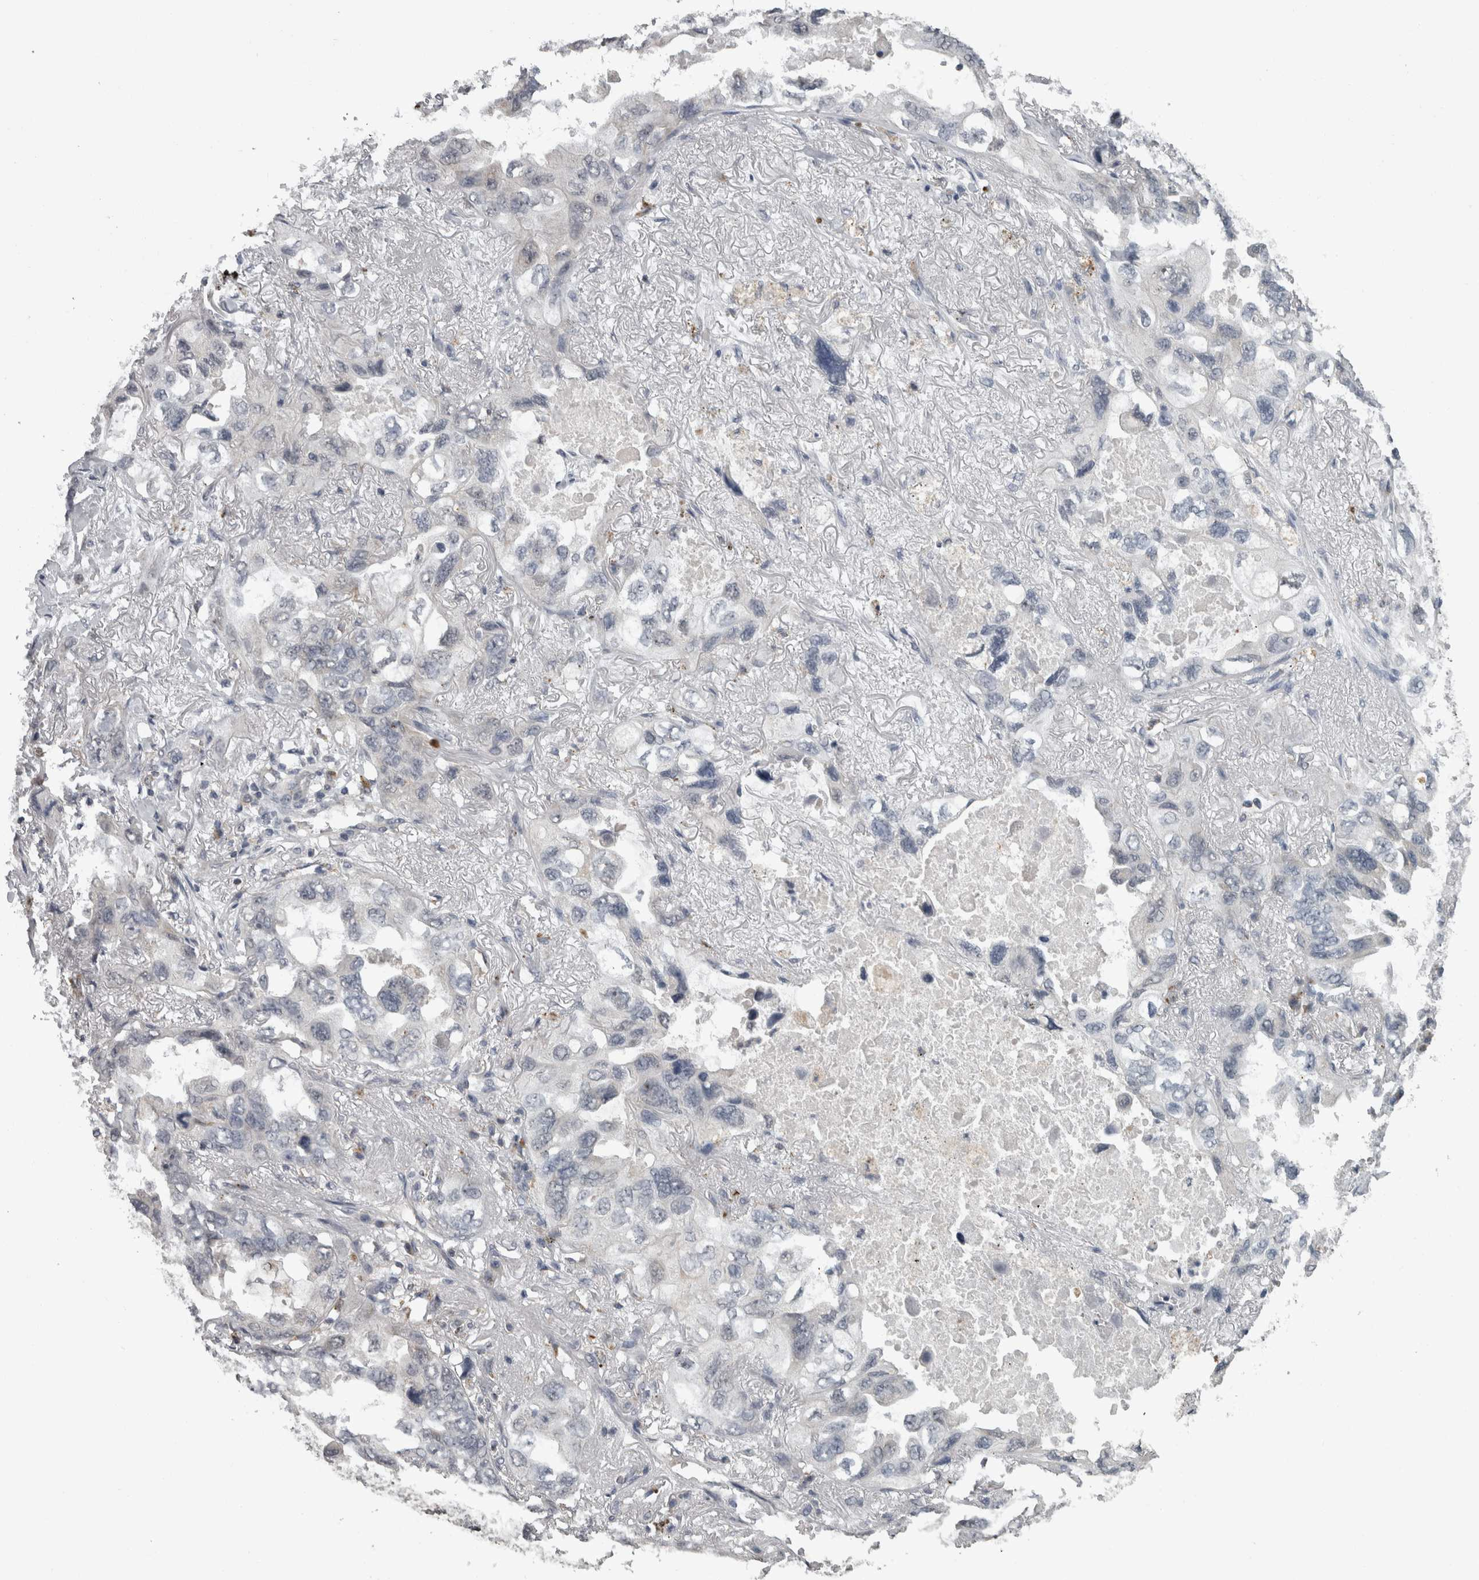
{"staining": {"intensity": "negative", "quantity": "none", "location": "none"}, "tissue": "lung cancer", "cell_type": "Tumor cells", "image_type": "cancer", "snomed": [{"axis": "morphology", "description": "Squamous cell carcinoma, NOS"}, {"axis": "topography", "description": "Lung"}], "caption": "The micrograph reveals no staining of tumor cells in lung cancer (squamous cell carcinoma).", "gene": "NAAA", "patient": {"sex": "female", "age": 73}}